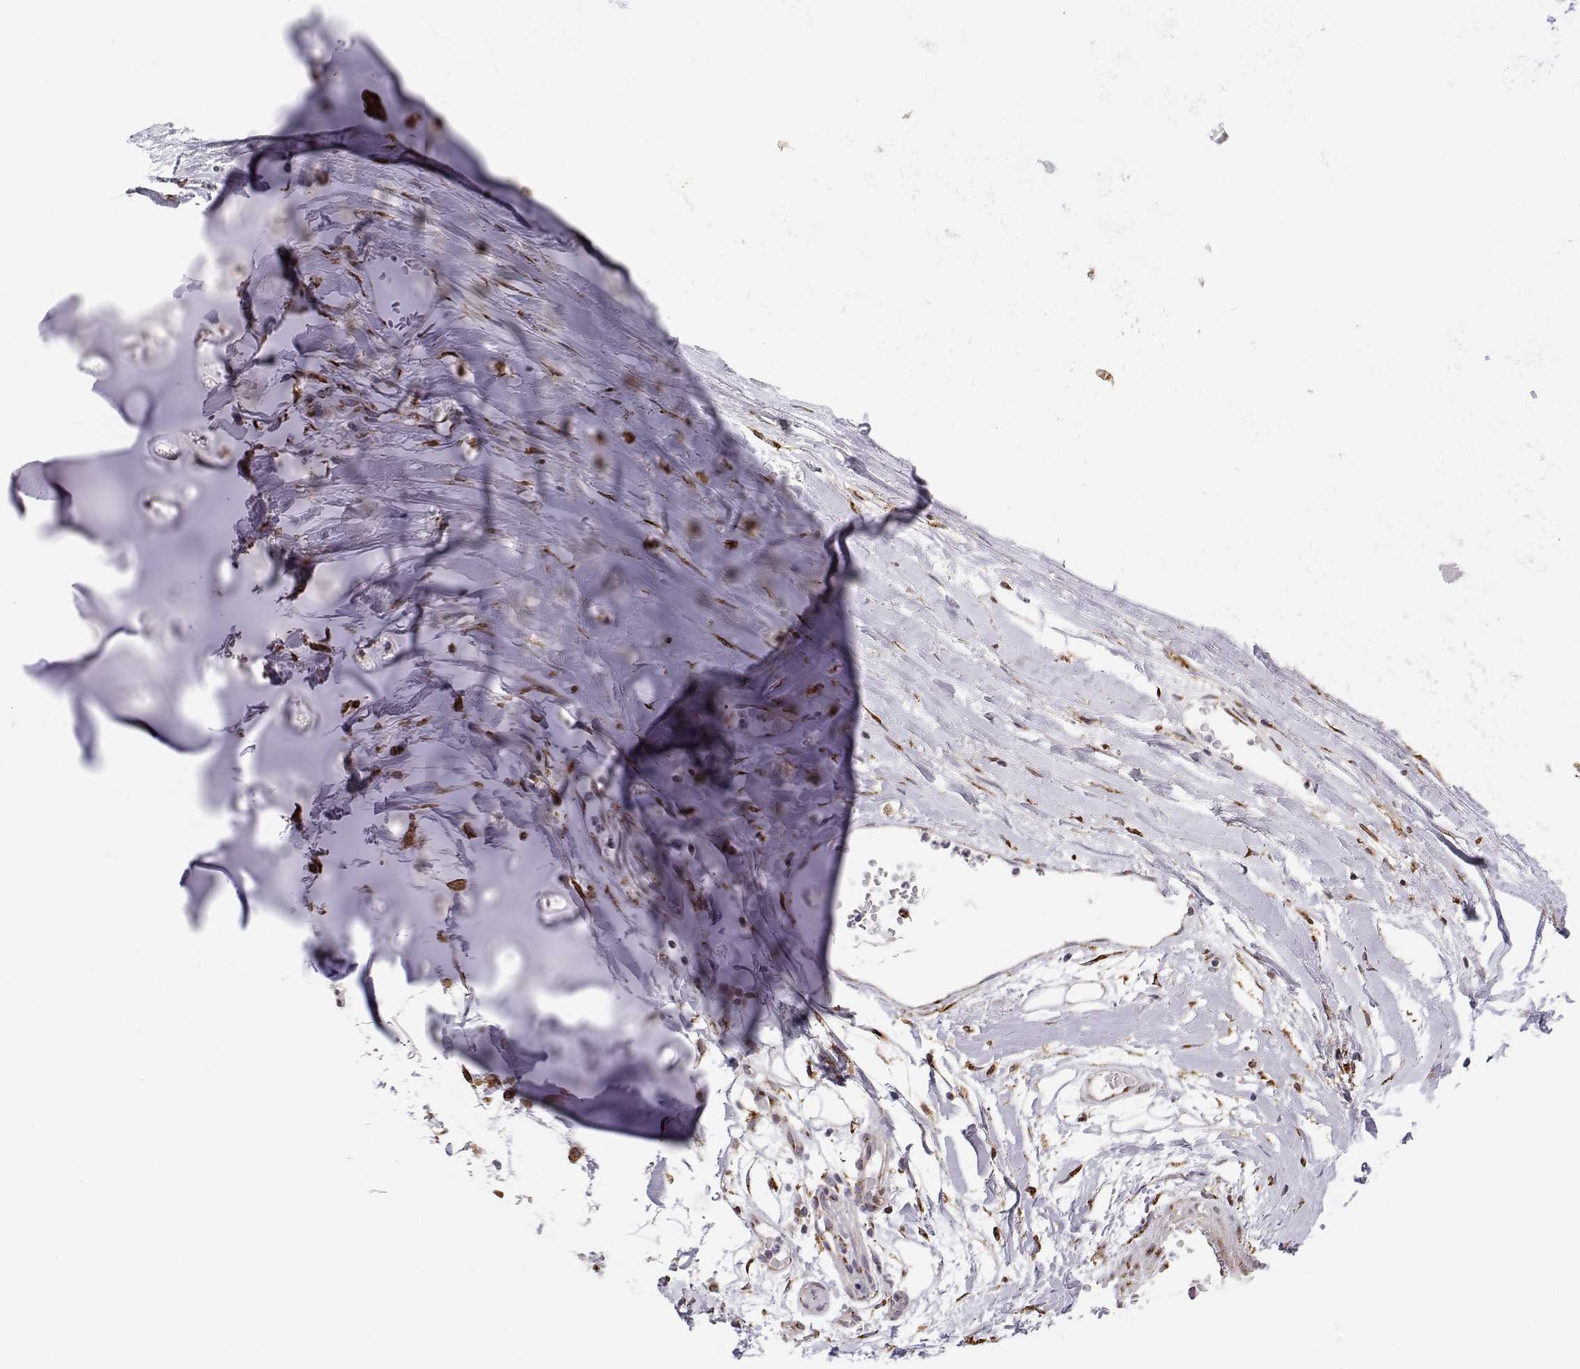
{"staining": {"intensity": "moderate", "quantity": "25%-75%", "location": "cytoplasmic/membranous"}, "tissue": "soft tissue", "cell_type": "Chondrocytes", "image_type": "normal", "snomed": [{"axis": "morphology", "description": "Normal tissue, NOS"}, {"axis": "topography", "description": "Cartilage tissue"}, {"axis": "topography", "description": "Nasopharynx"}, {"axis": "topography", "description": "Thyroid gland"}], "caption": "Immunohistochemistry (IHC) image of benign soft tissue: soft tissue stained using immunohistochemistry (IHC) exhibits medium levels of moderate protein expression localized specifically in the cytoplasmic/membranous of chondrocytes, appearing as a cytoplasmic/membranous brown color.", "gene": "STARD13", "patient": {"sex": "male", "age": 63}}